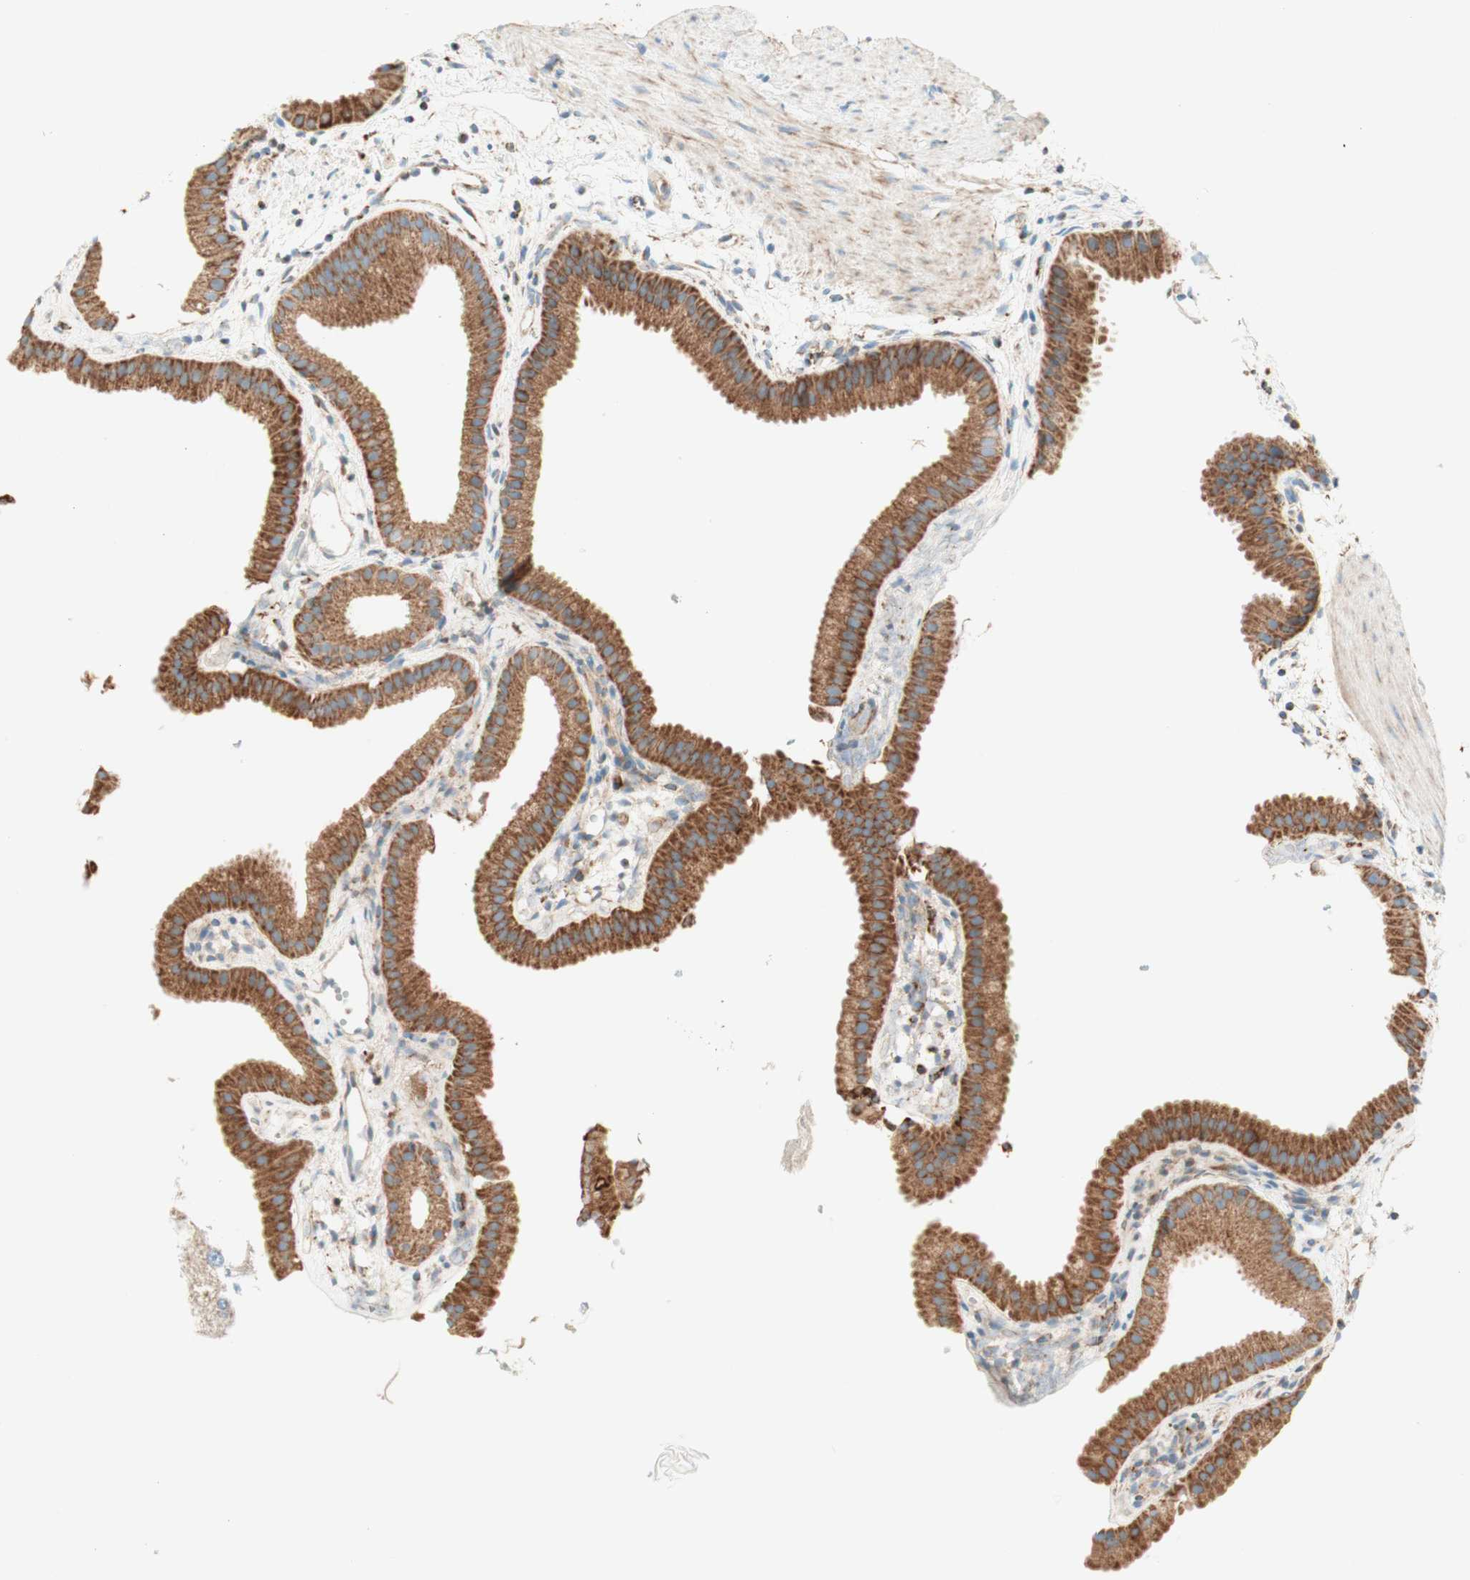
{"staining": {"intensity": "strong", "quantity": ">75%", "location": "cytoplasmic/membranous"}, "tissue": "gallbladder", "cell_type": "Glandular cells", "image_type": "normal", "snomed": [{"axis": "morphology", "description": "Normal tissue, NOS"}, {"axis": "topography", "description": "Gallbladder"}], "caption": "This histopathology image demonstrates immunohistochemistry (IHC) staining of unremarkable human gallbladder, with high strong cytoplasmic/membranous staining in about >75% of glandular cells.", "gene": "TOMM20", "patient": {"sex": "female", "age": 64}}